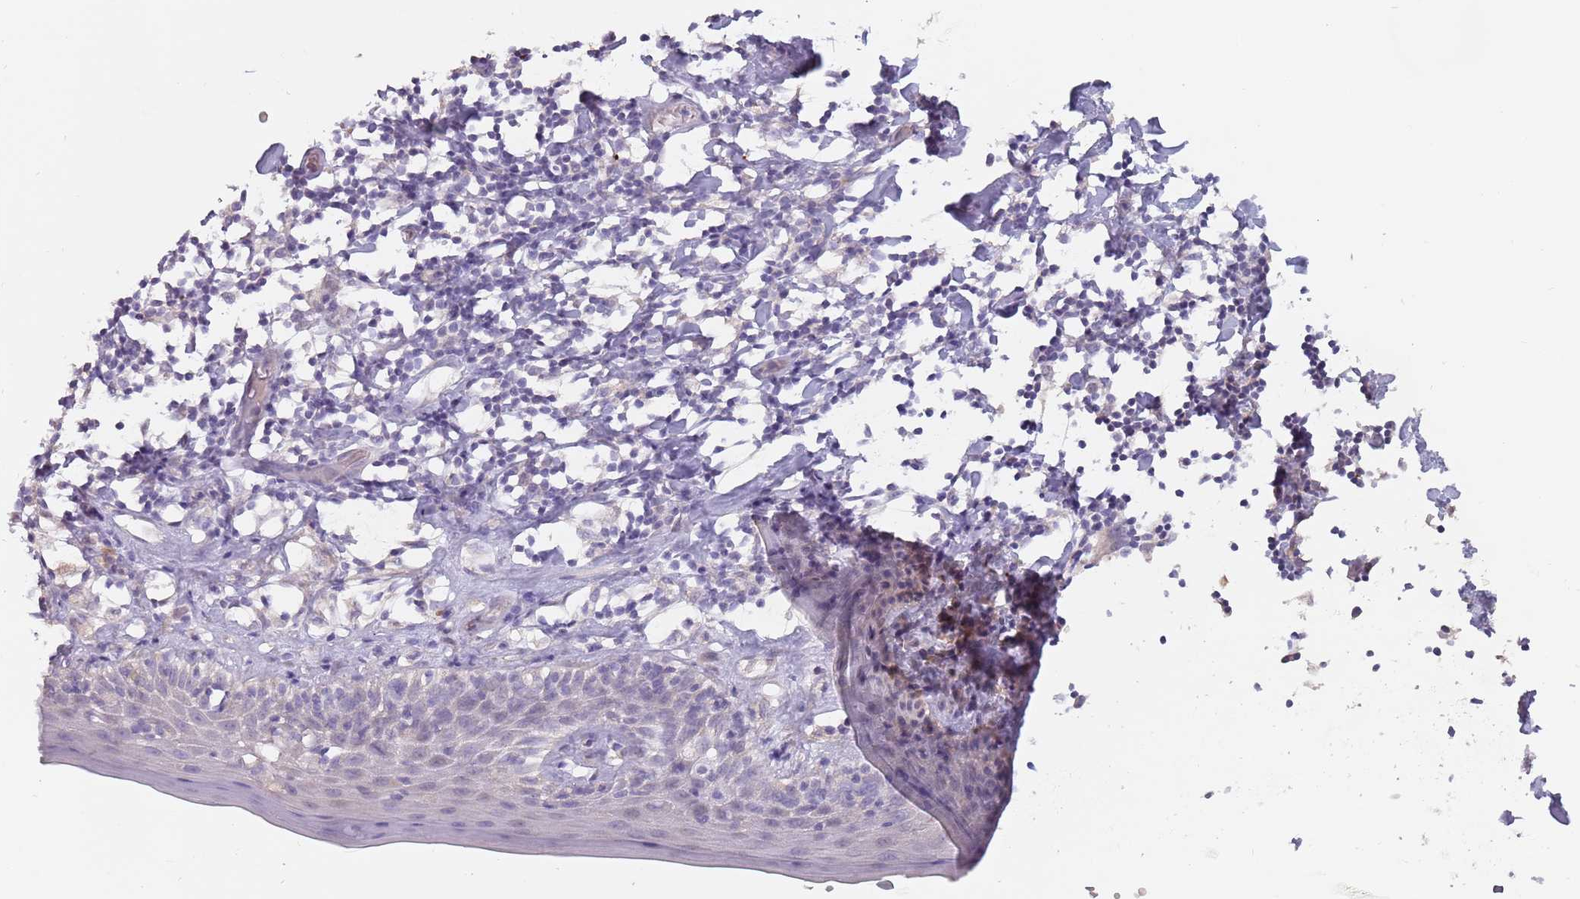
{"staining": {"intensity": "negative", "quantity": "none", "location": "none"}, "tissue": "skin", "cell_type": "Epidermal cells", "image_type": "normal", "snomed": [{"axis": "morphology", "description": "Normal tissue, NOS"}, {"axis": "topography", "description": "Adipose tissue"}, {"axis": "topography", "description": "Vascular tissue"}, {"axis": "topography", "description": "Vulva"}, {"axis": "topography", "description": "Peripheral nerve tissue"}], "caption": "The histopathology image demonstrates no significant expression in epidermal cells of skin. The staining is performed using DAB brown chromogen with nuclei counter-stained in using hematoxylin.", "gene": "DXO", "patient": {"sex": "female", "age": 86}}